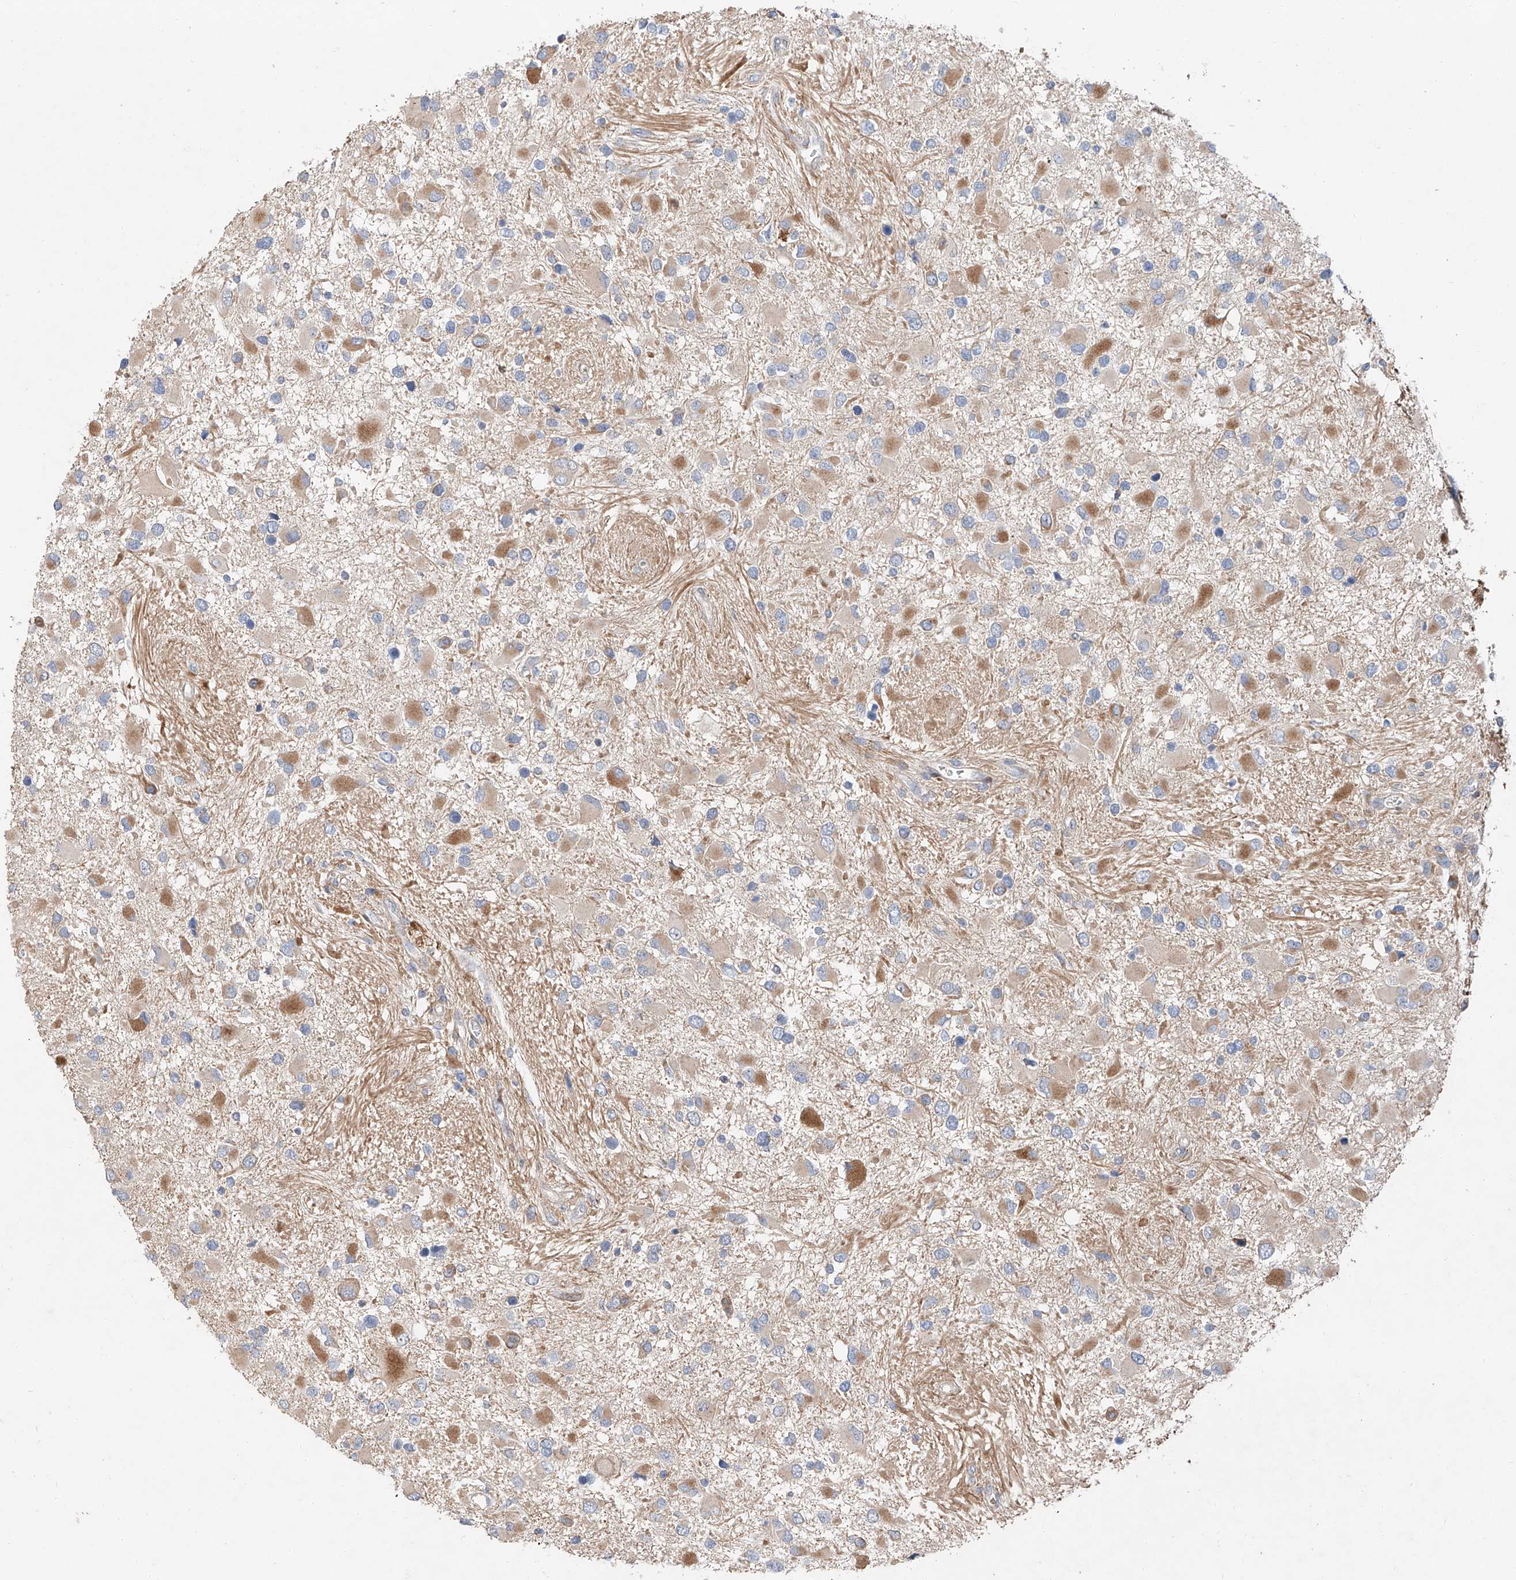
{"staining": {"intensity": "moderate", "quantity": "<25%", "location": "cytoplasmic/membranous"}, "tissue": "glioma", "cell_type": "Tumor cells", "image_type": "cancer", "snomed": [{"axis": "morphology", "description": "Glioma, malignant, High grade"}, {"axis": "topography", "description": "Brain"}], "caption": "Malignant high-grade glioma stained with a brown dye displays moderate cytoplasmic/membranous positive staining in about <25% of tumor cells.", "gene": "USF3", "patient": {"sex": "male", "age": 53}}